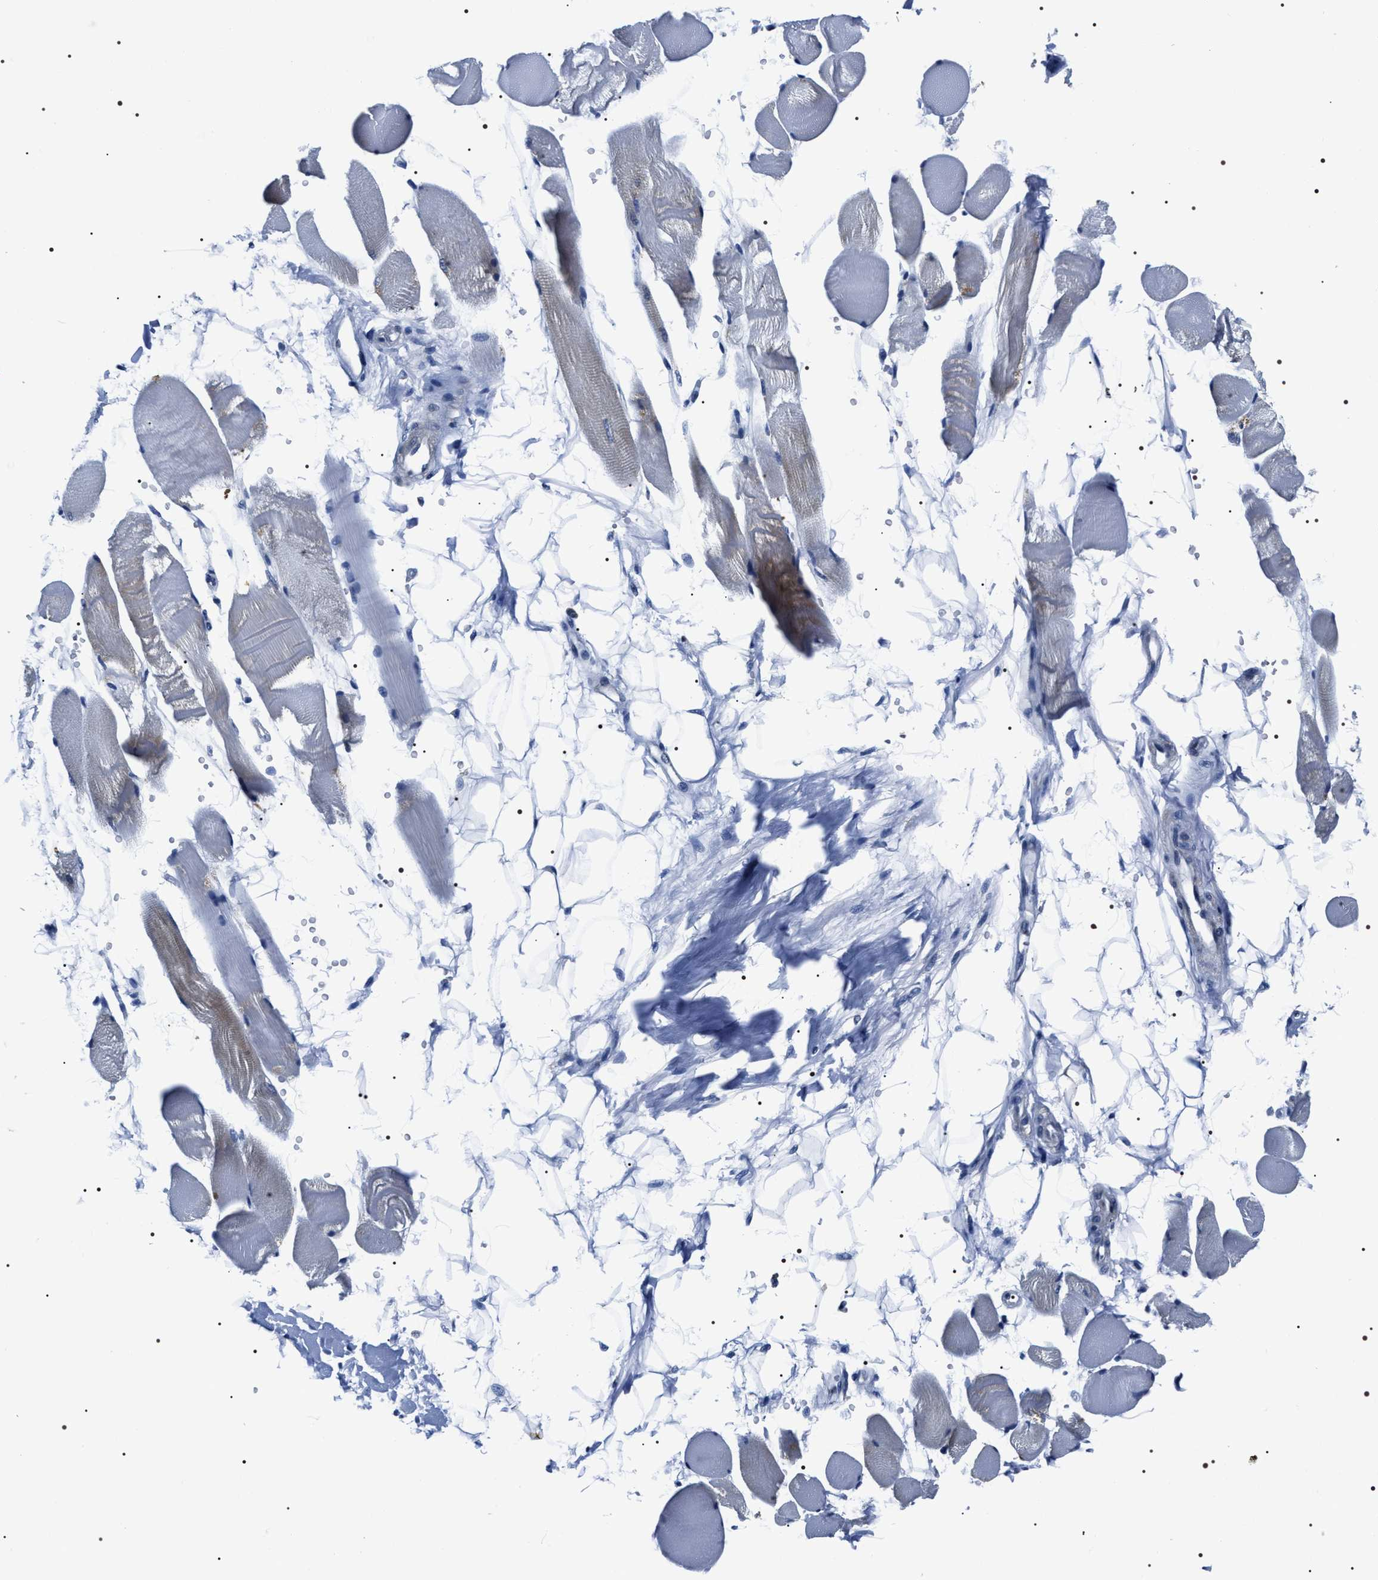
{"staining": {"intensity": "negative", "quantity": "none", "location": "none"}, "tissue": "skeletal muscle", "cell_type": "Myocytes", "image_type": "normal", "snomed": [{"axis": "morphology", "description": "Normal tissue, NOS"}, {"axis": "topography", "description": "Skeletal muscle"}, {"axis": "topography", "description": "Peripheral nerve tissue"}], "caption": "This photomicrograph is of benign skeletal muscle stained with IHC to label a protein in brown with the nuclei are counter-stained blue. There is no positivity in myocytes. (Brightfield microscopy of DAB (3,3'-diaminobenzidine) immunohistochemistry (IHC) at high magnification).", "gene": "NTMT1", "patient": {"sex": "female", "age": 84}}